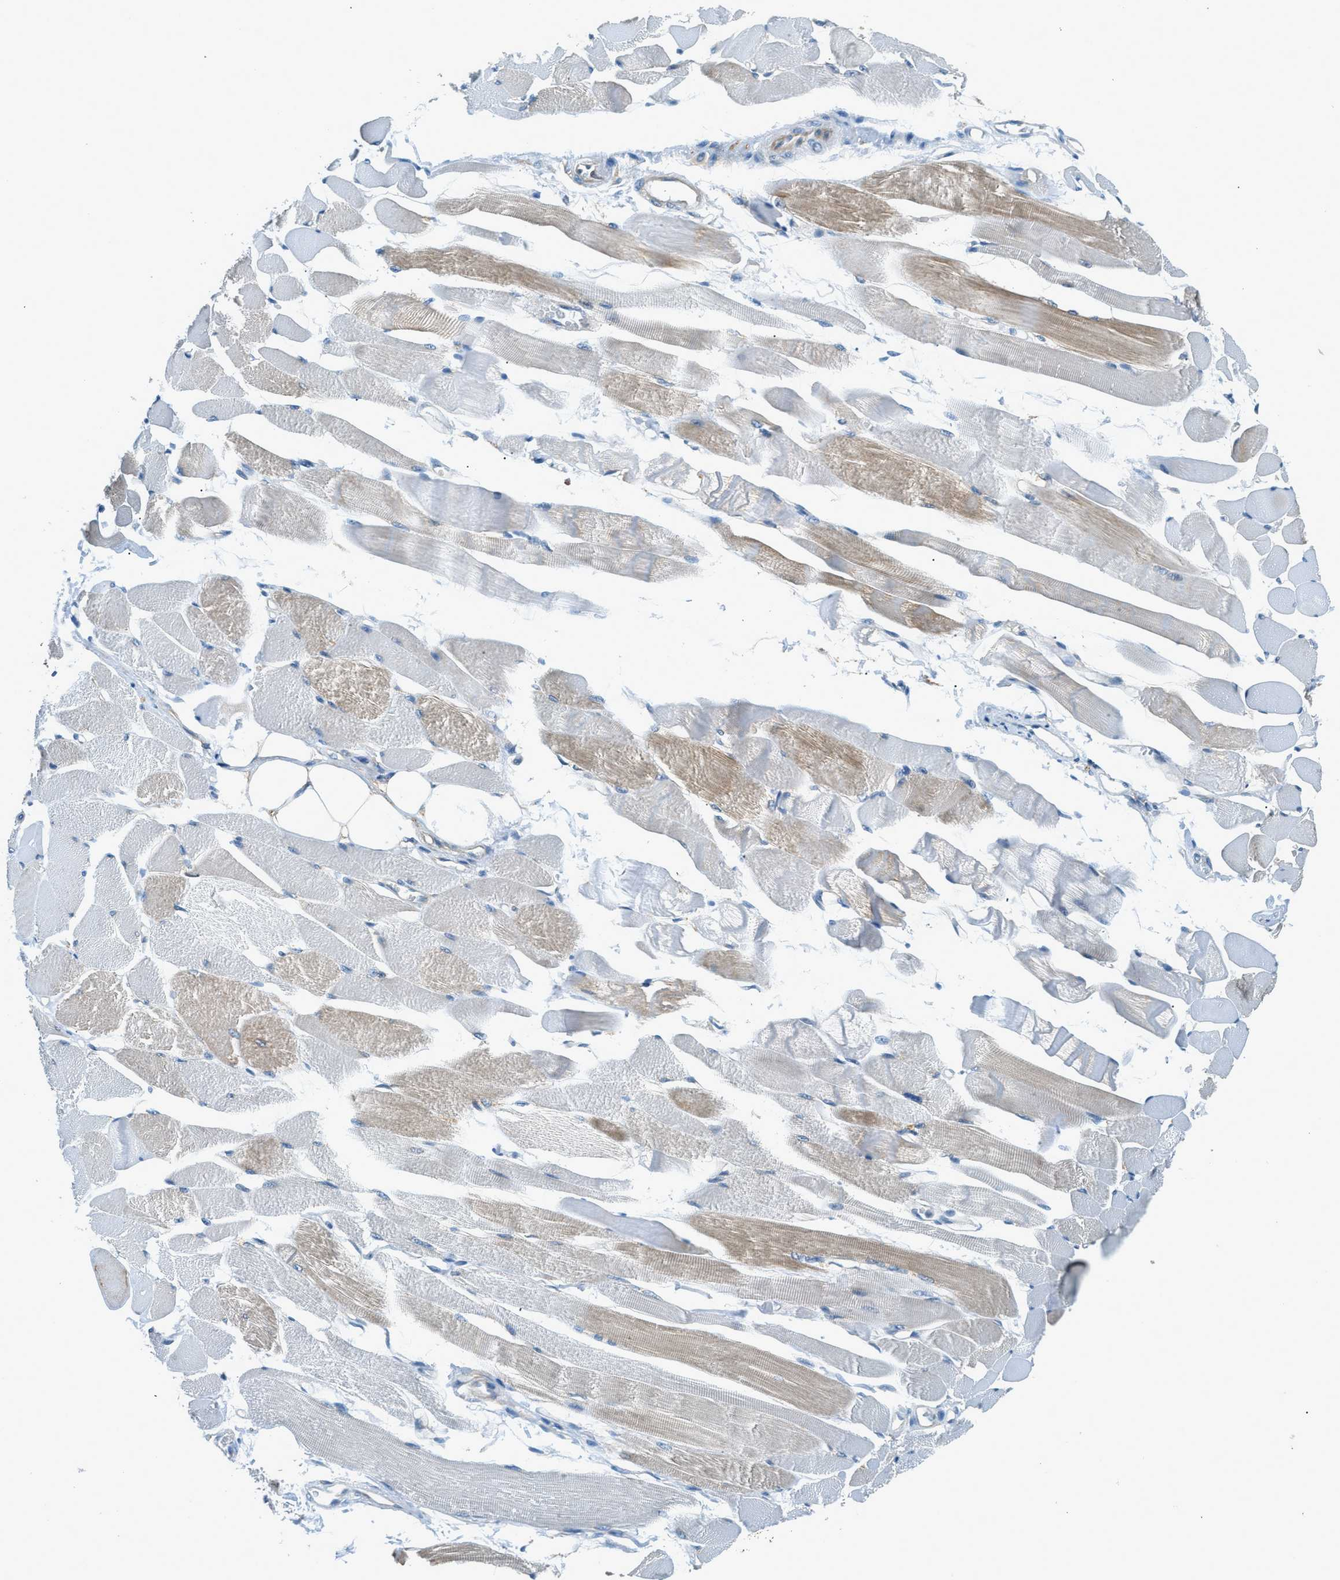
{"staining": {"intensity": "moderate", "quantity": "25%-75%", "location": "cytoplasmic/membranous"}, "tissue": "skeletal muscle", "cell_type": "Myocytes", "image_type": "normal", "snomed": [{"axis": "morphology", "description": "Normal tissue, NOS"}, {"axis": "topography", "description": "Skeletal muscle"}, {"axis": "topography", "description": "Peripheral nerve tissue"}], "caption": "Brown immunohistochemical staining in normal skeletal muscle exhibits moderate cytoplasmic/membranous positivity in about 25%-75% of myocytes.", "gene": "ZNF367", "patient": {"sex": "female", "age": 84}}